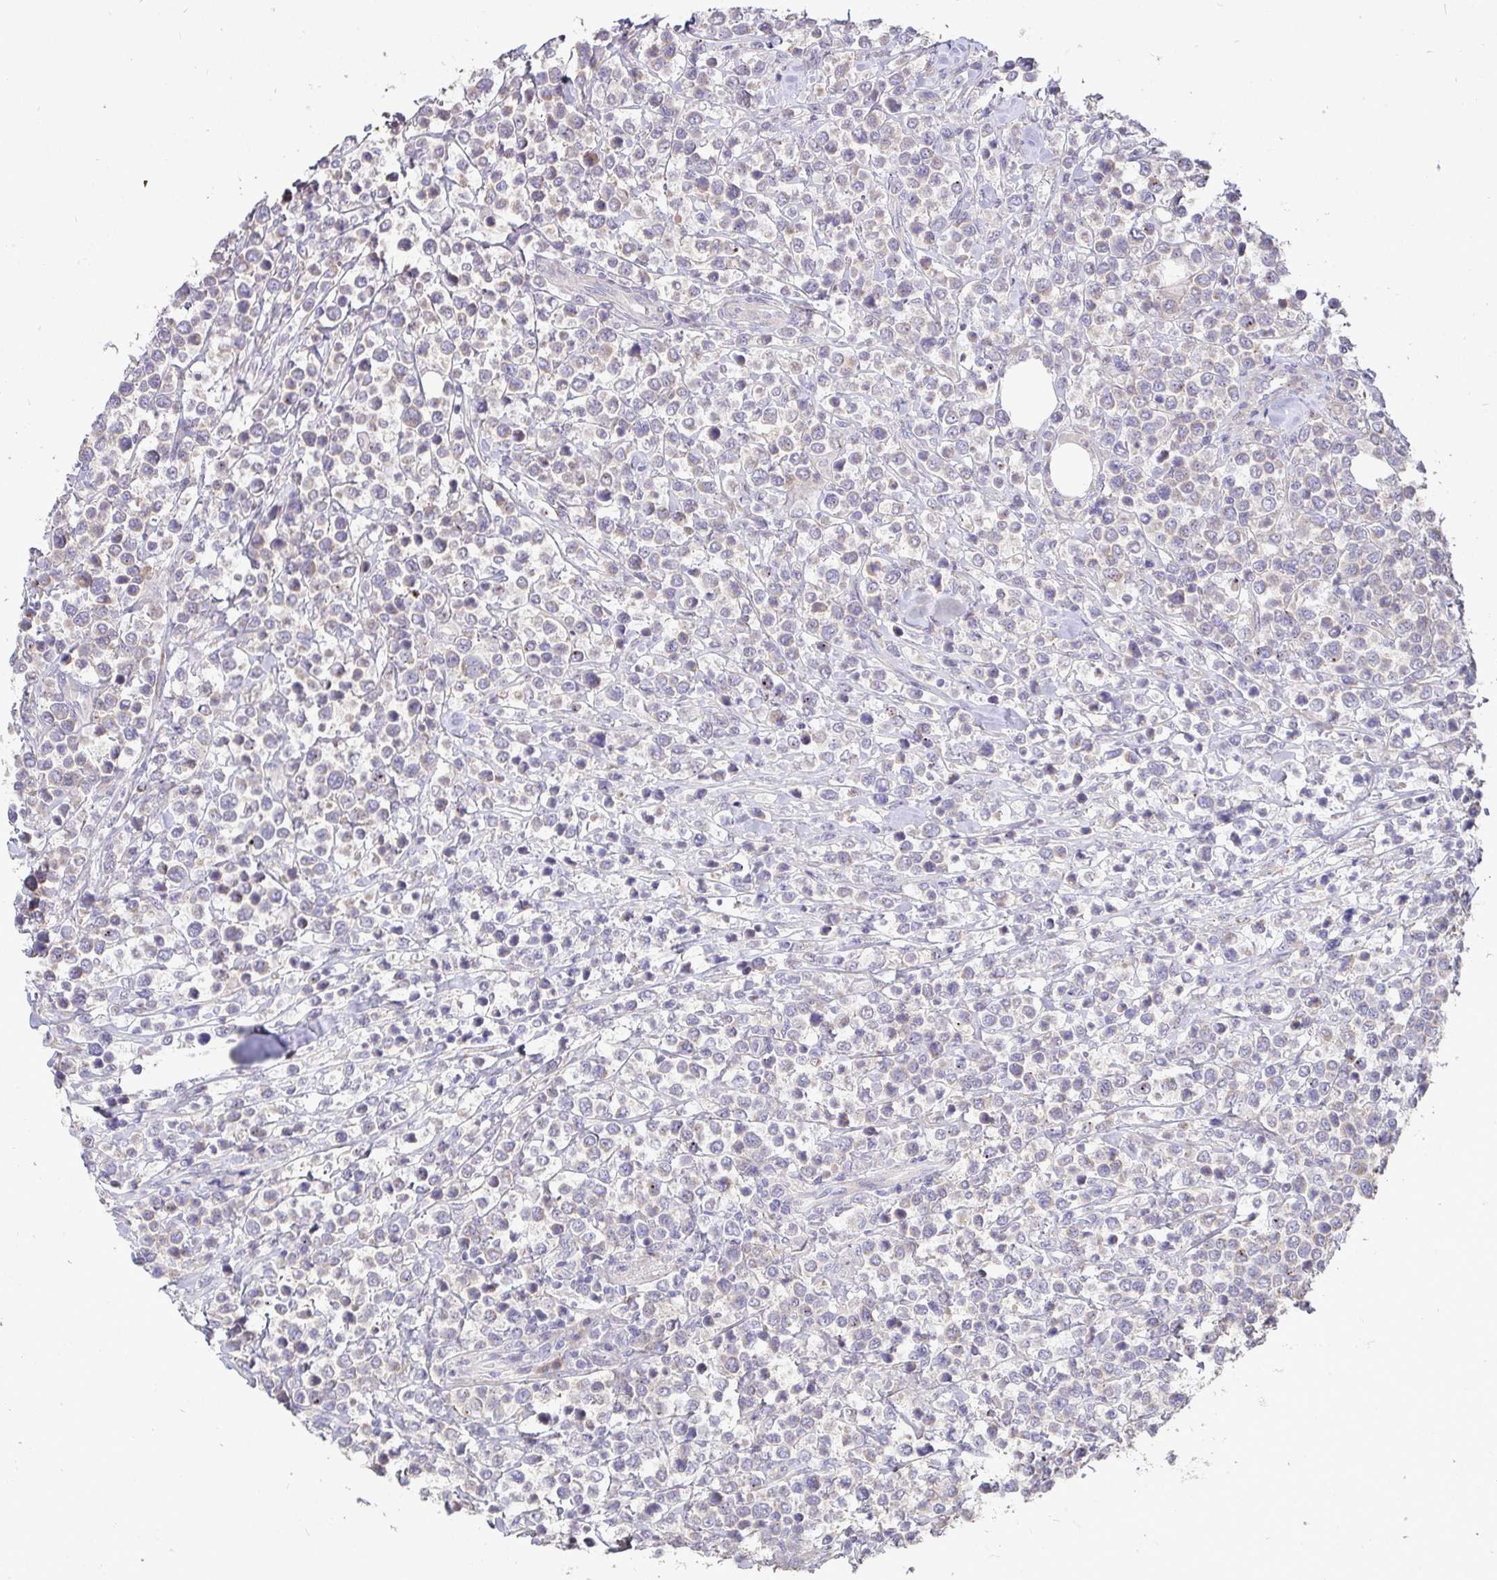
{"staining": {"intensity": "weak", "quantity": "25%-75%", "location": "cytoplasmic/membranous"}, "tissue": "lymphoma", "cell_type": "Tumor cells", "image_type": "cancer", "snomed": [{"axis": "morphology", "description": "Malignant lymphoma, non-Hodgkin's type, Low grade"}, {"axis": "topography", "description": "Lymph node"}], "caption": "The histopathology image reveals immunohistochemical staining of malignant lymphoma, non-Hodgkin's type (low-grade). There is weak cytoplasmic/membranous staining is seen in about 25%-75% of tumor cells.", "gene": "SH2D1B", "patient": {"sex": "male", "age": 60}}